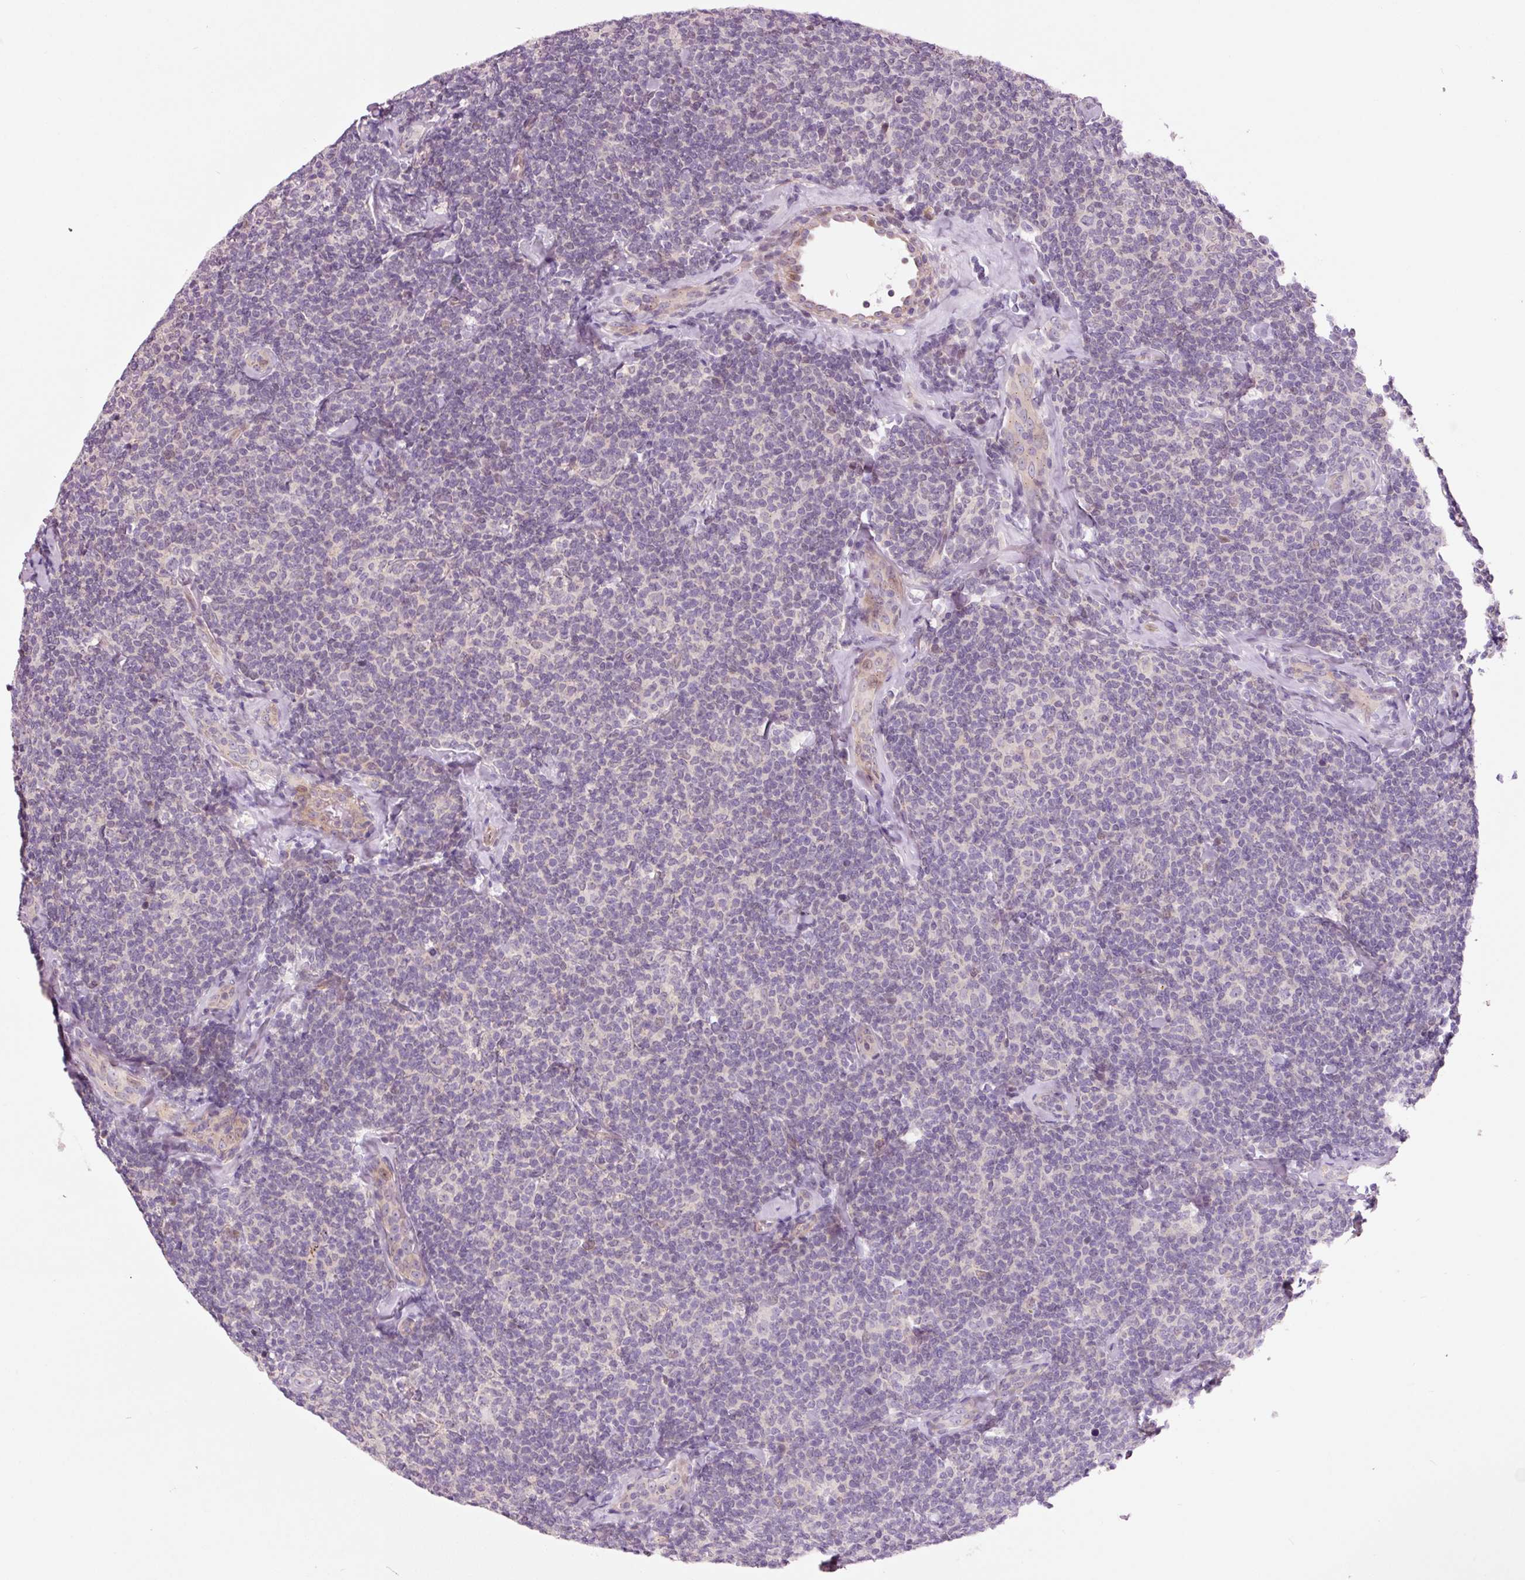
{"staining": {"intensity": "negative", "quantity": "none", "location": "none"}, "tissue": "lymphoma", "cell_type": "Tumor cells", "image_type": "cancer", "snomed": [{"axis": "morphology", "description": "Malignant lymphoma, non-Hodgkin's type, Low grade"}, {"axis": "topography", "description": "Lymph node"}], "caption": "Immunohistochemistry (IHC) image of neoplastic tissue: human low-grade malignant lymphoma, non-Hodgkin's type stained with DAB shows no significant protein positivity in tumor cells.", "gene": "DAPP1", "patient": {"sex": "female", "age": 56}}